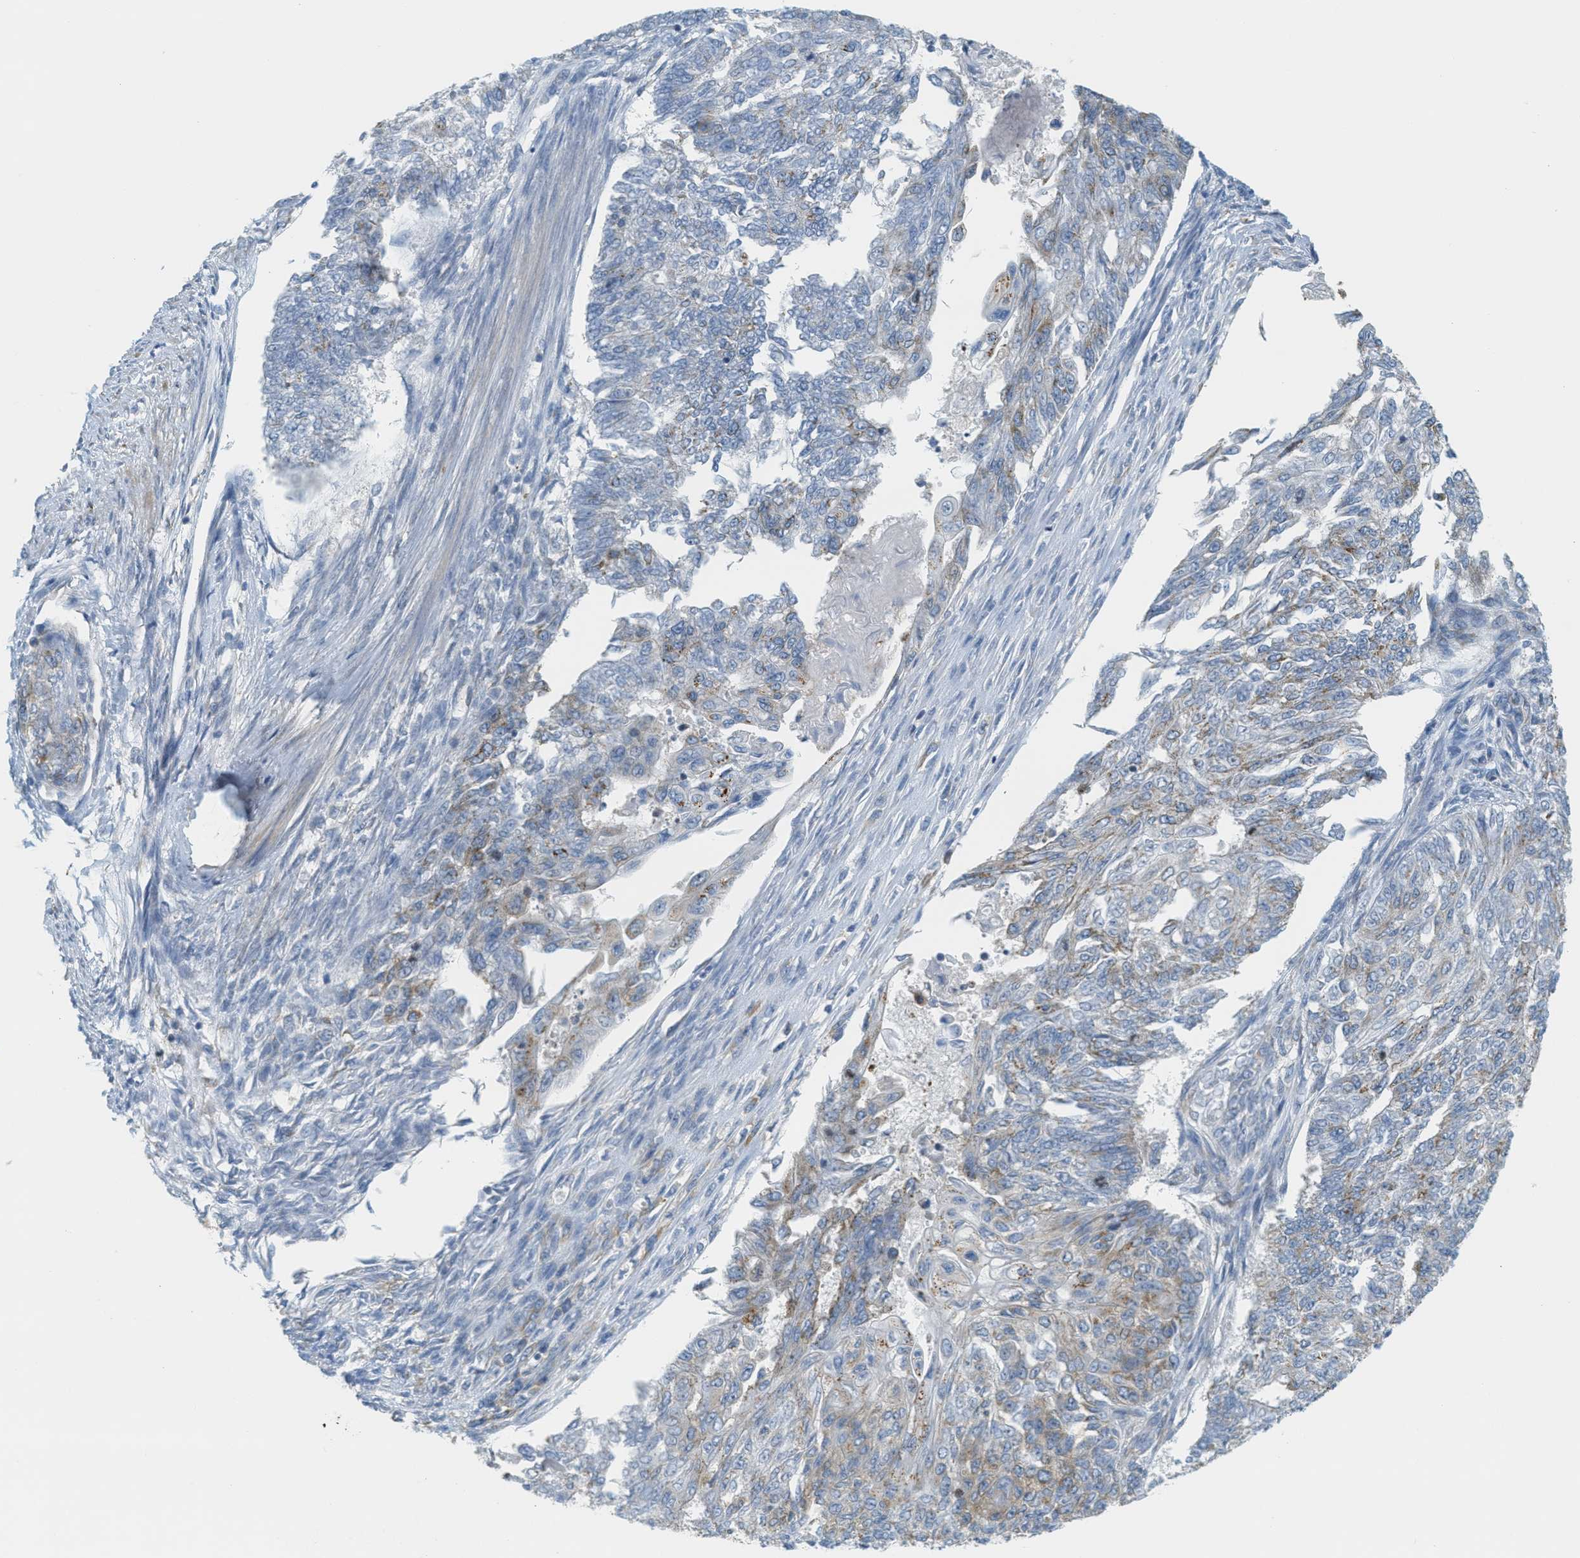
{"staining": {"intensity": "weak", "quantity": "25%-75%", "location": "cytoplasmic/membranous"}, "tissue": "endometrial cancer", "cell_type": "Tumor cells", "image_type": "cancer", "snomed": [{"axis": "morphology", "description": "Adenocarcinoma, NOS"}, {"axis": "topography", "description": "Endometrium"}], "caption": "Protein expression analysis of adenocarcinoma (endometrial) demonstrates weak cytoplasmic/membranous expression in approximately 25%-75% of tumor cells. Immunohistochemistry (ihc) stains the protein of interest in brown and the nuclei are stained blue.", "gene": "ABCF1", "patient": {"sex": "female", "age": 32}}